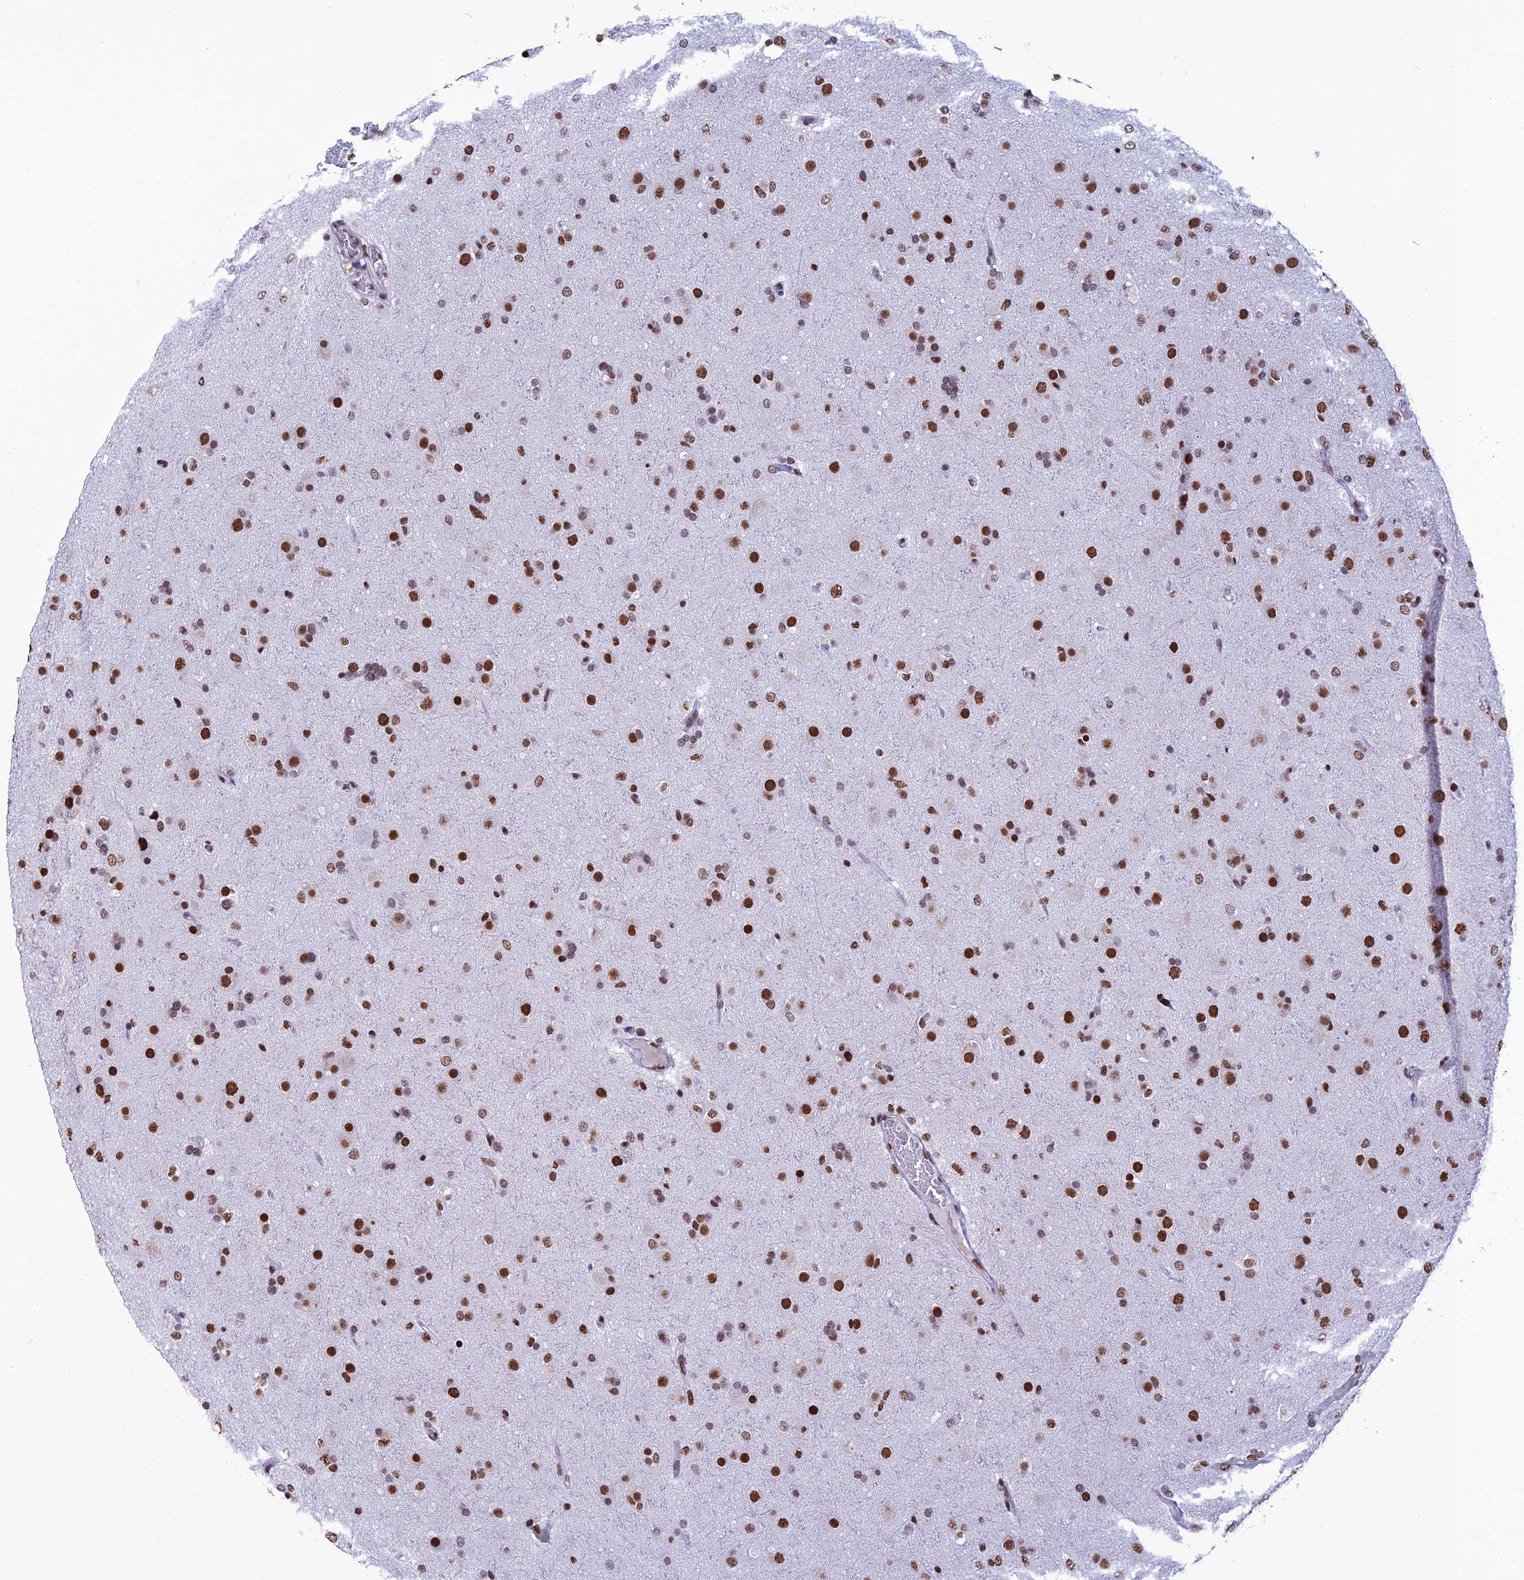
{"staining": {"intensity": "strong", "quantity": ">75%", "location": "nuclear"}, "tissue": "glioma", "cell_type": "Tumor cells", "image_type": "cancer", "snomed": [{"axis": "morphology", "description": "Glioma, malignant, Low grade"}, {"axis": "topography", "description": "Brain"}], "caption": "Tumor cells display strong nuclear staining in about >75% of cells in glioma. (IHC, brightfield microscopy, high magnification).", "gene": "PRAMEF12", "patient": {"sex": "male", "age": 65}}